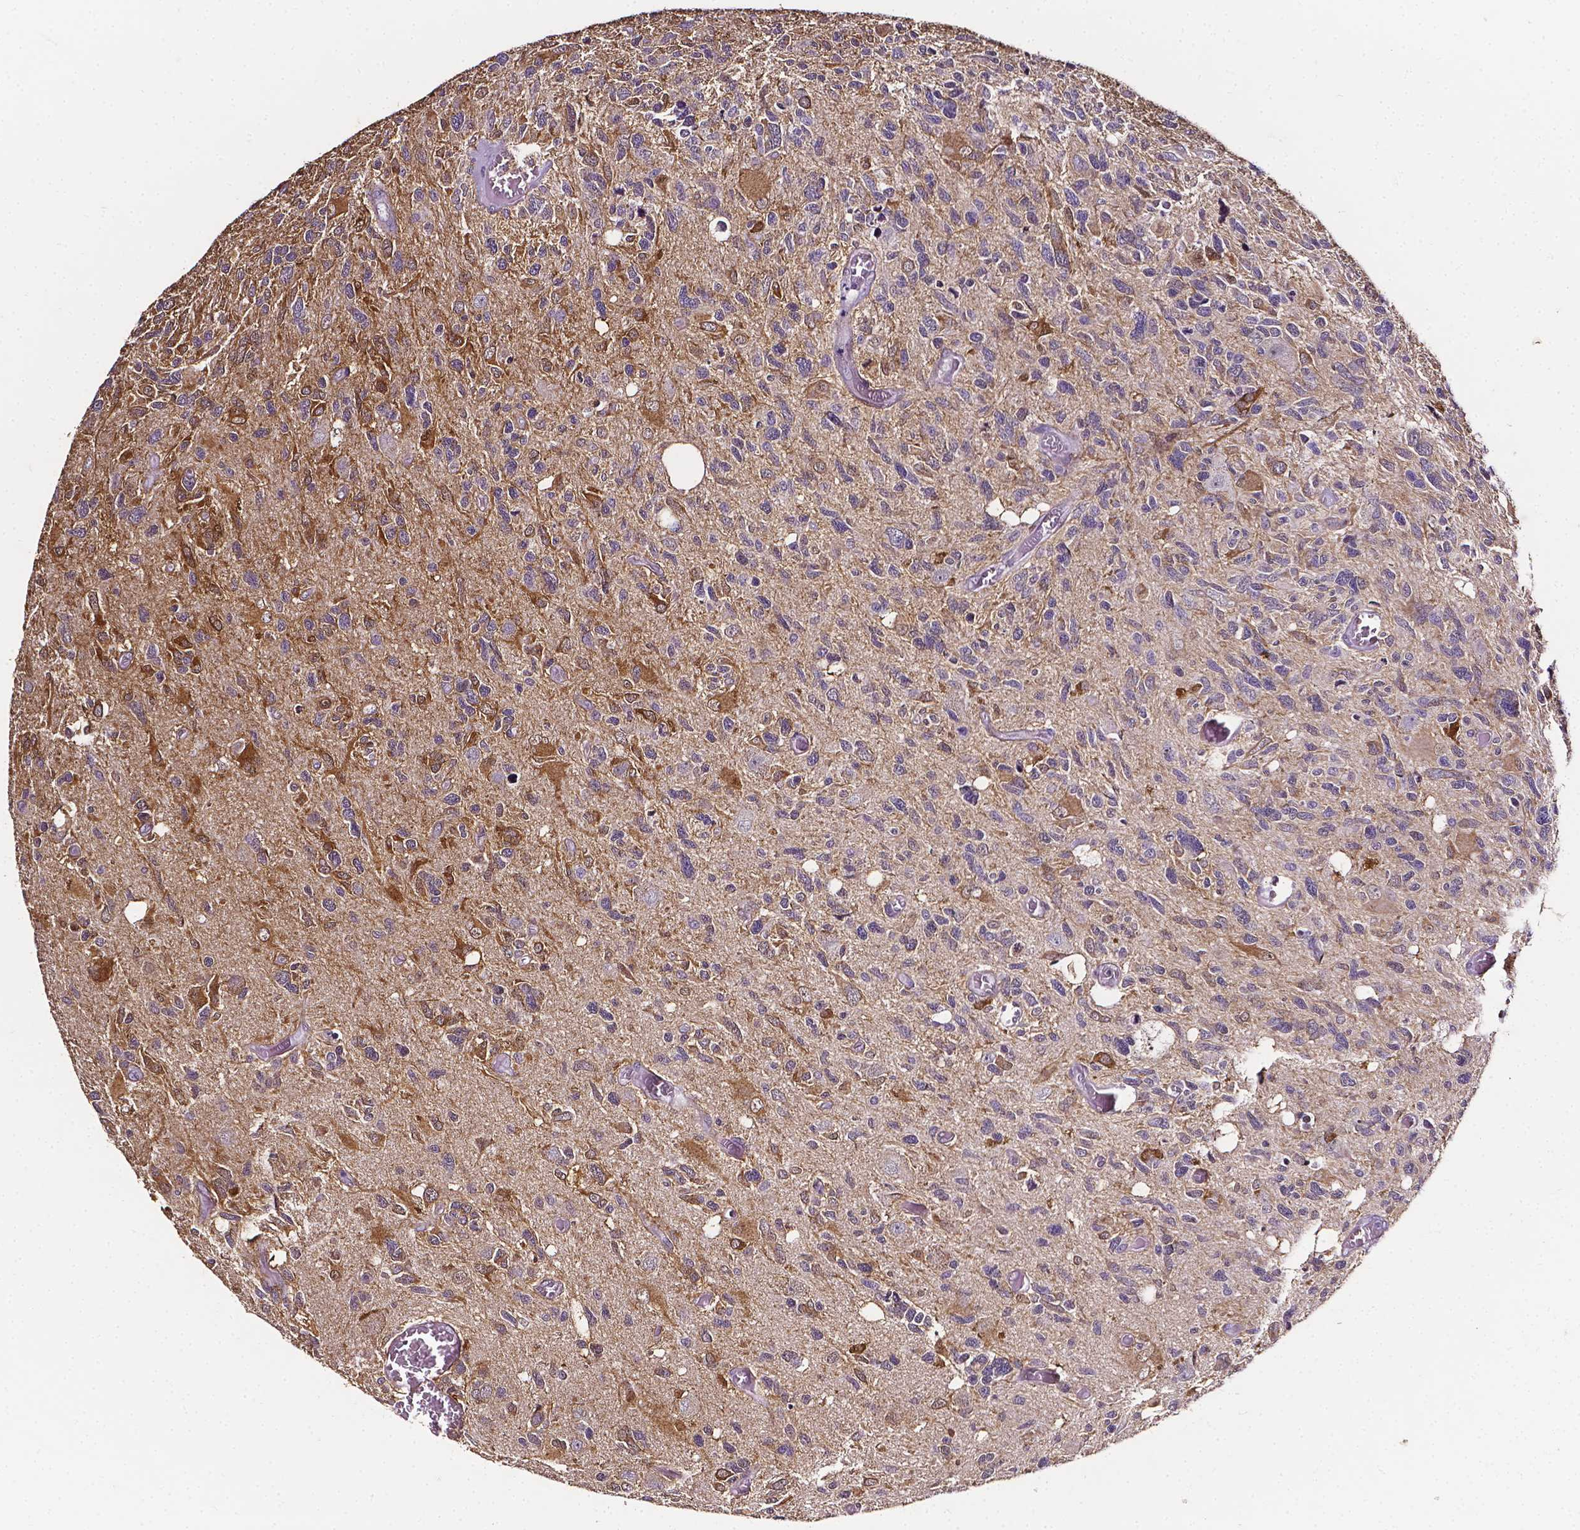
{"staining": {"intensity": "moderate", "quantity": "<25%", "location": "cytoplasmic/membranous"}, "tissue": "glioma", "cell_type": "Tumor cells", "image_type": "cancer", "snomed": [{"axis": "morphology", "description": "Glioma, malignant, High grade"}, {"axis": "topography", "description": "Brain"}], "caption": "A histopathology image of glioma stained for a protein demonstrates moderate cytoplasmic/membranous brown staining in tumor cells. The protein is shown in brown color, while the nuclei are stained blue.", "gene": "PSAT1", "patient": {"sex": "male", "age": 49}}